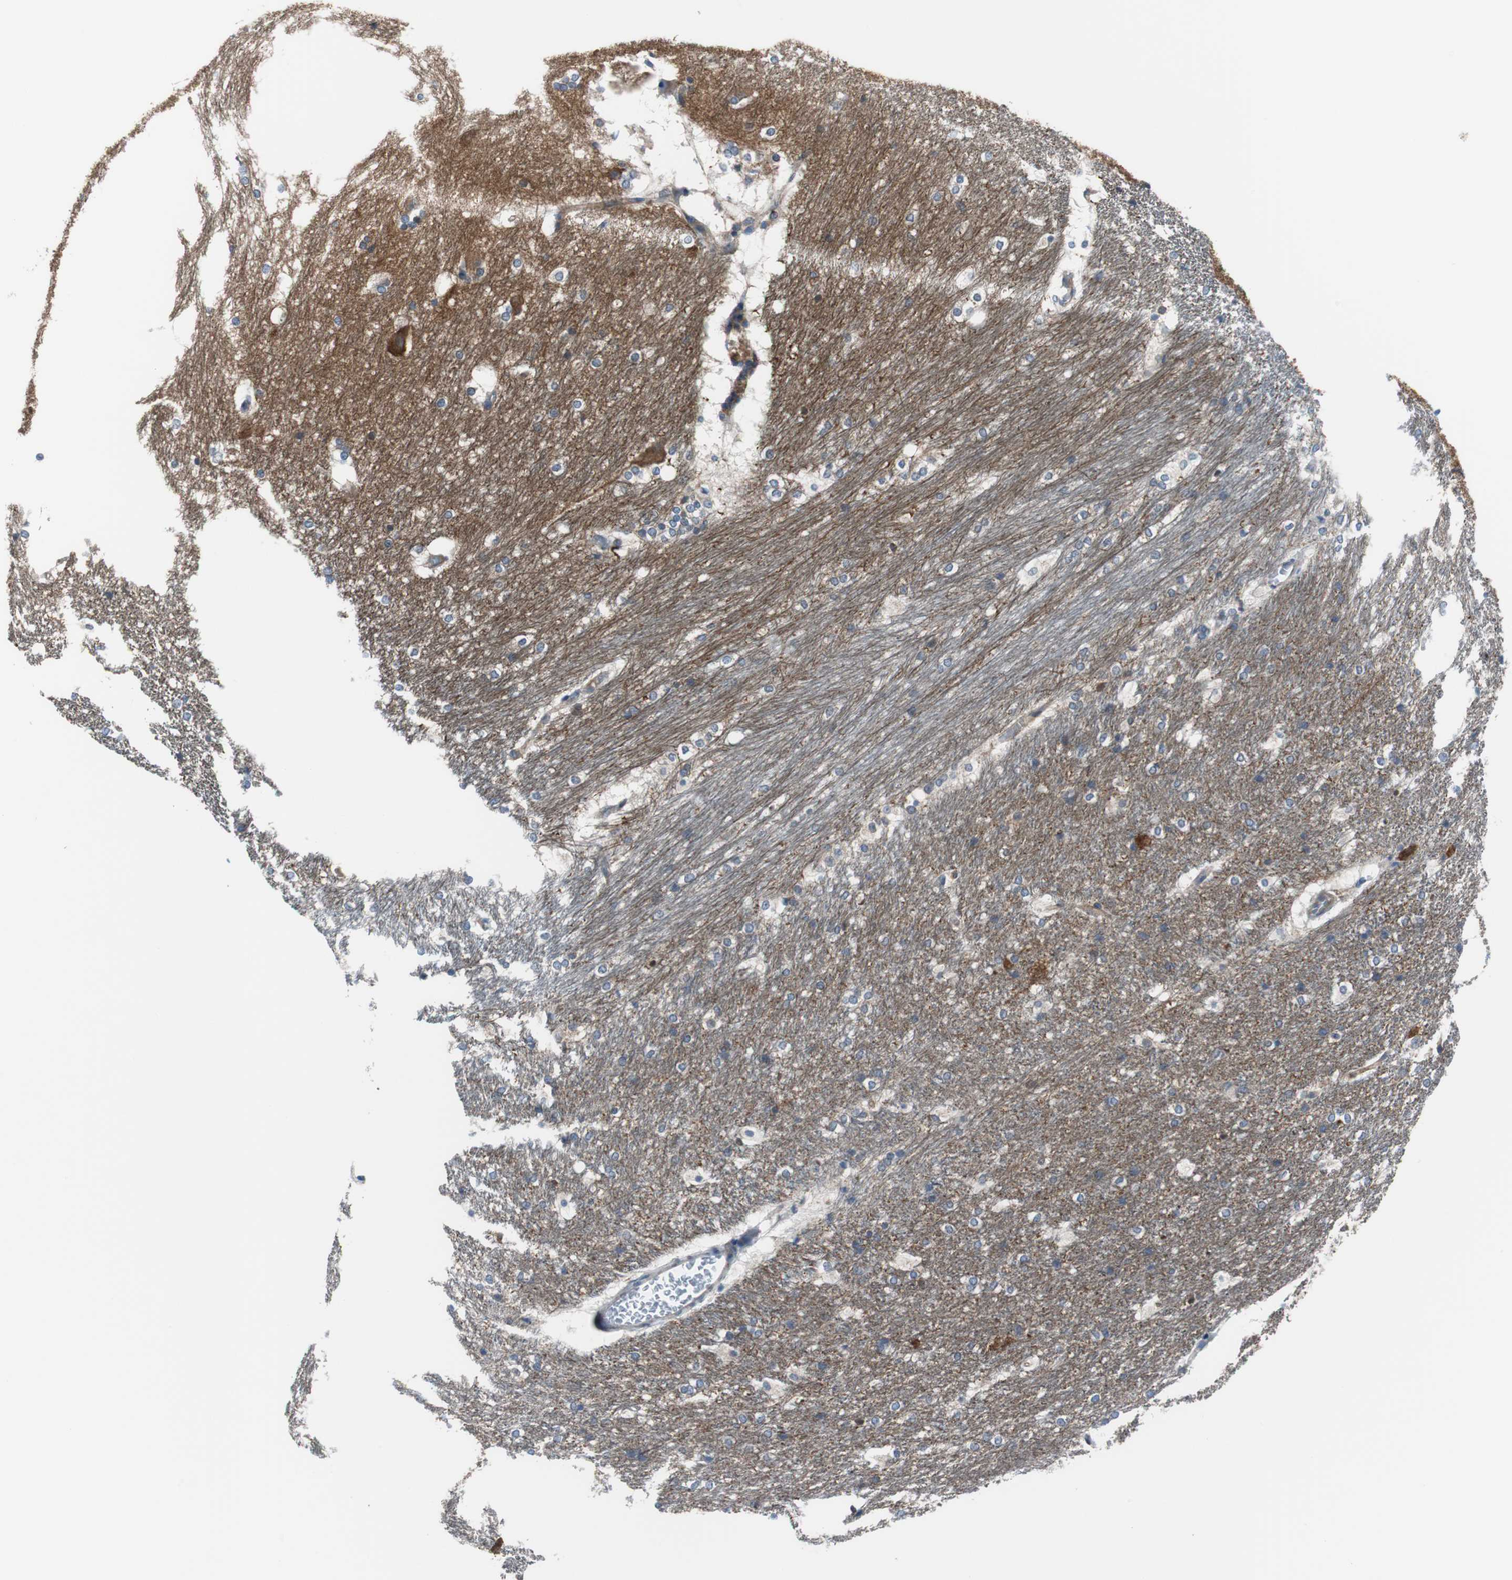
{"staining": {"intensity": "moderate", "quantity": "<25%", "location": "cytoplasmic/membranous"}, "tissue": "hippocampus", "cell_type": "Glial cells", "image_type": "normal", "snomed": [{"axis": "morphology", "description": "Normal tissue, NOS"}, {"axis": "topography", "description": "Hippocampus"}], "caption": "Brown immunohistochemical staining in unremarkable human hippocampus displays moderate cytoplasmic/membranous staining in approximately <25% of glial cells.", "gene": "BRAF", "patient": {"sex": "female", "age": 19}}